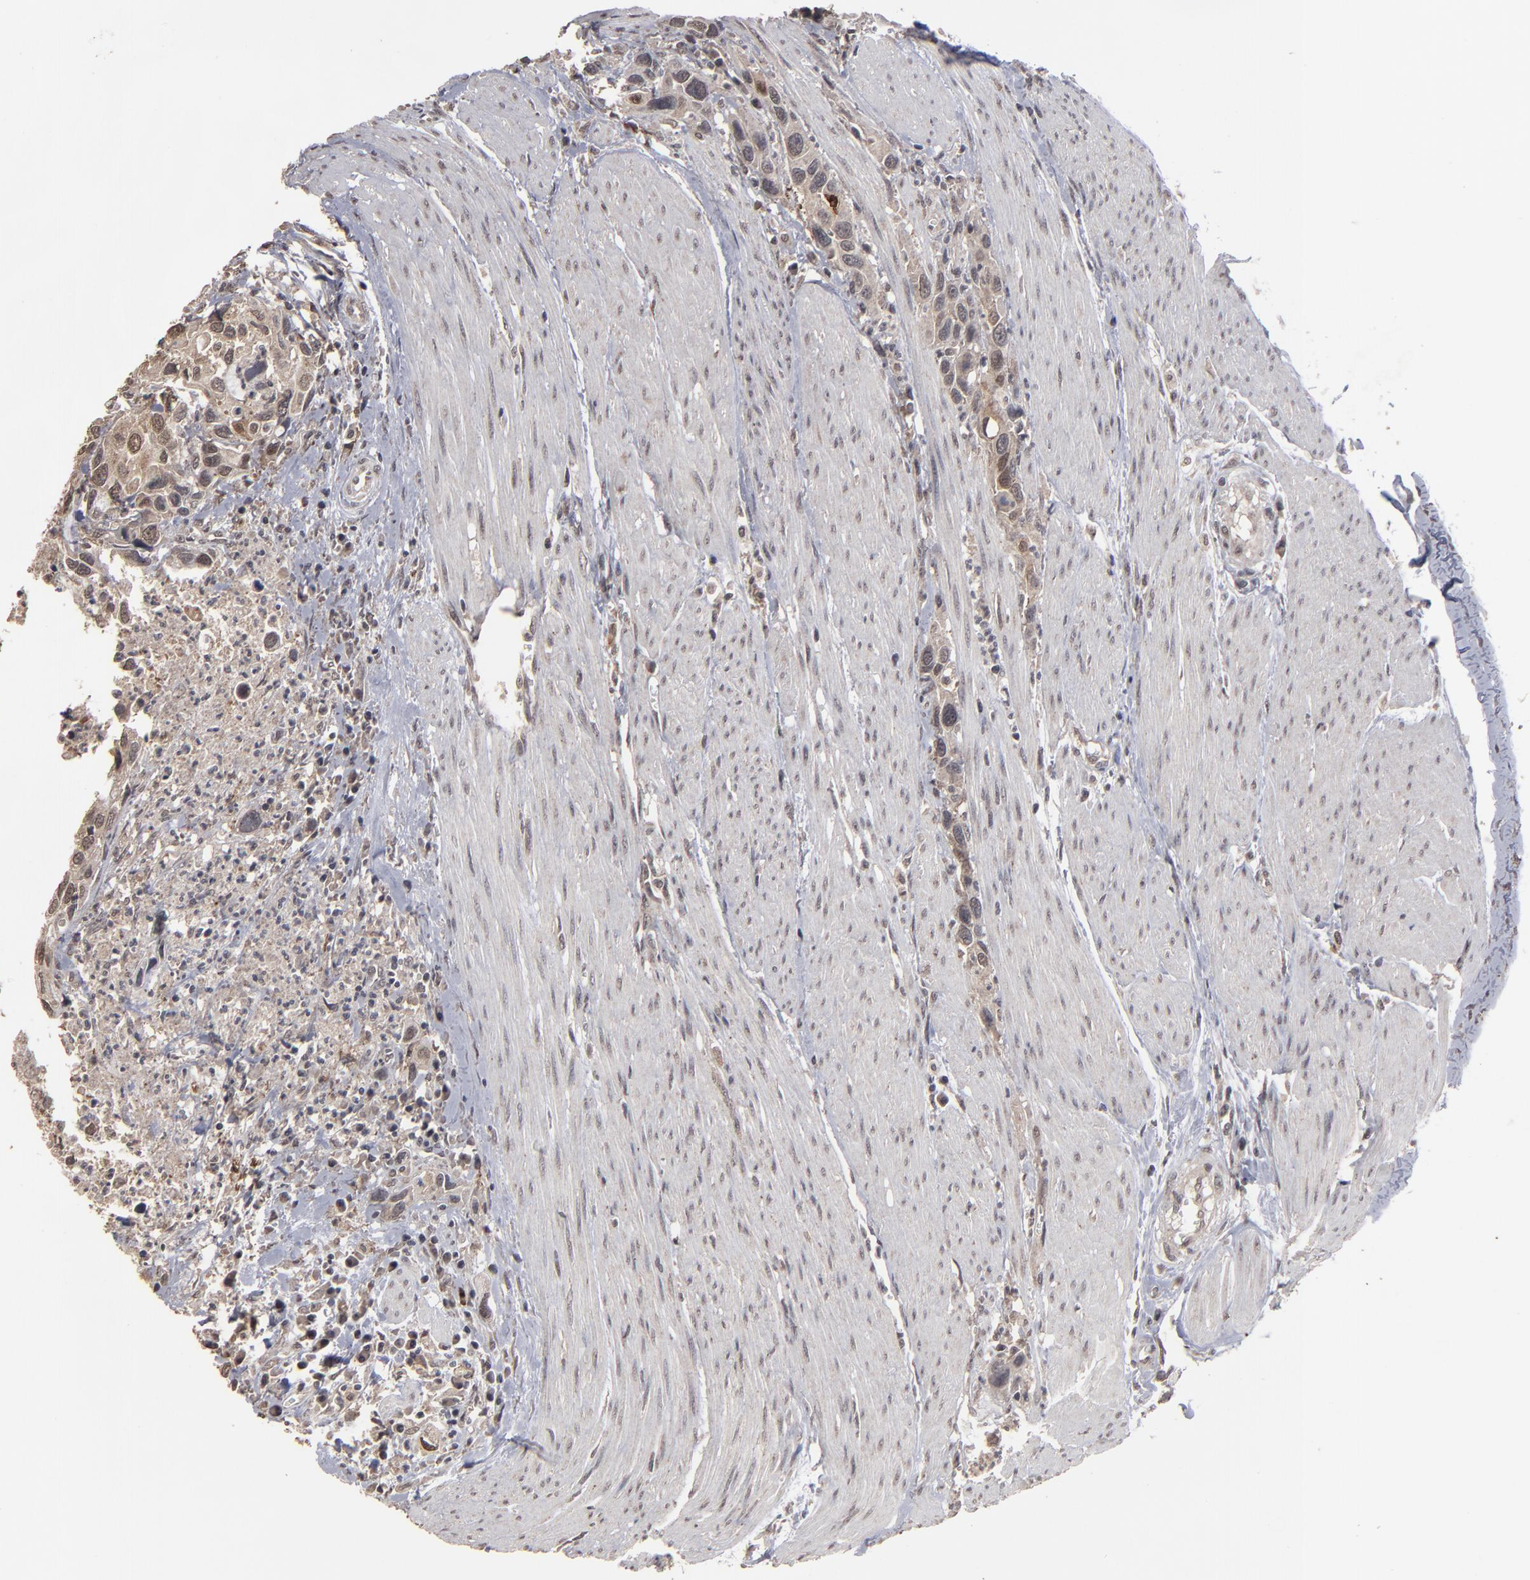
{"staining": {"intensity": "moderate", "quantity": ">75%", "location": "cytoplasmic/membranous,nuclear"}, "tissue": "urothelial cancer", "cell_type": "Tumor cells", "image_type": "cancer", "snomed": [{"axis": "morphology", "description": "Urothelial carcinoma, High grade"}, {"axis": "topography", "description": "Urinary bladder"}], "caption": "Protein expression analysis of human urothelial cancer reveals moderate cytoplasmic/membranous and nuclear positivity in about >75% of tumor cells.", "gene": "SLC22A17", "patient": {"sex": "male", "age": 66}}